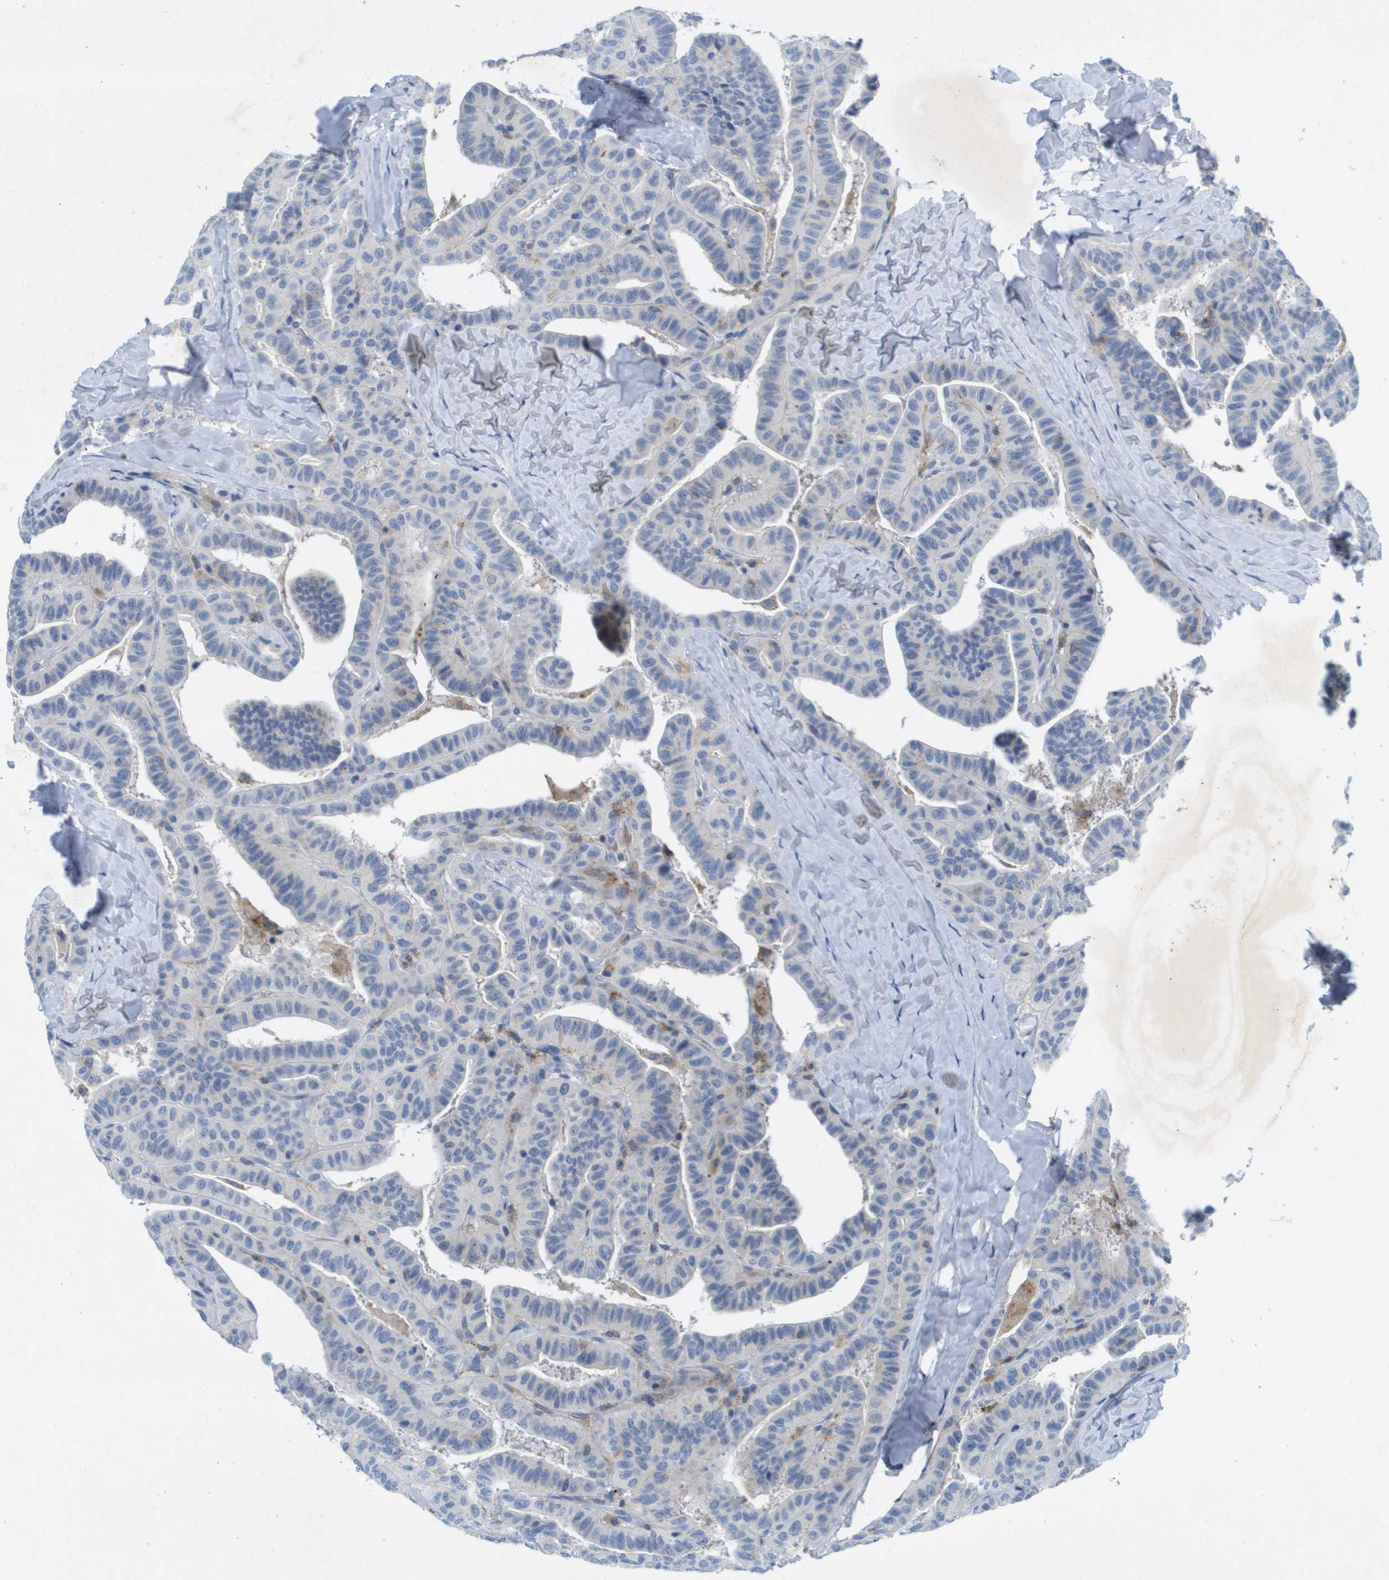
{"staining": {"intensity": "negative", "quantity": "none", "location": "none"}, "tissue": "thyroid cancer", "cell_type": "Tumor cells", "image_type": "cancer", "snomed": [{"axis": "morphology", "description": "Papillary adenocarcinoma, NOS"}, {"axis": "topography", "description": "Thyroid gland"}], "caption": "Histopathology image shows no protein positivity in tumor cells of thyroid papillary adenocarcinoma tissue.", "gene": "LIPG", "patient": {"sex": "male", "age": 77}}